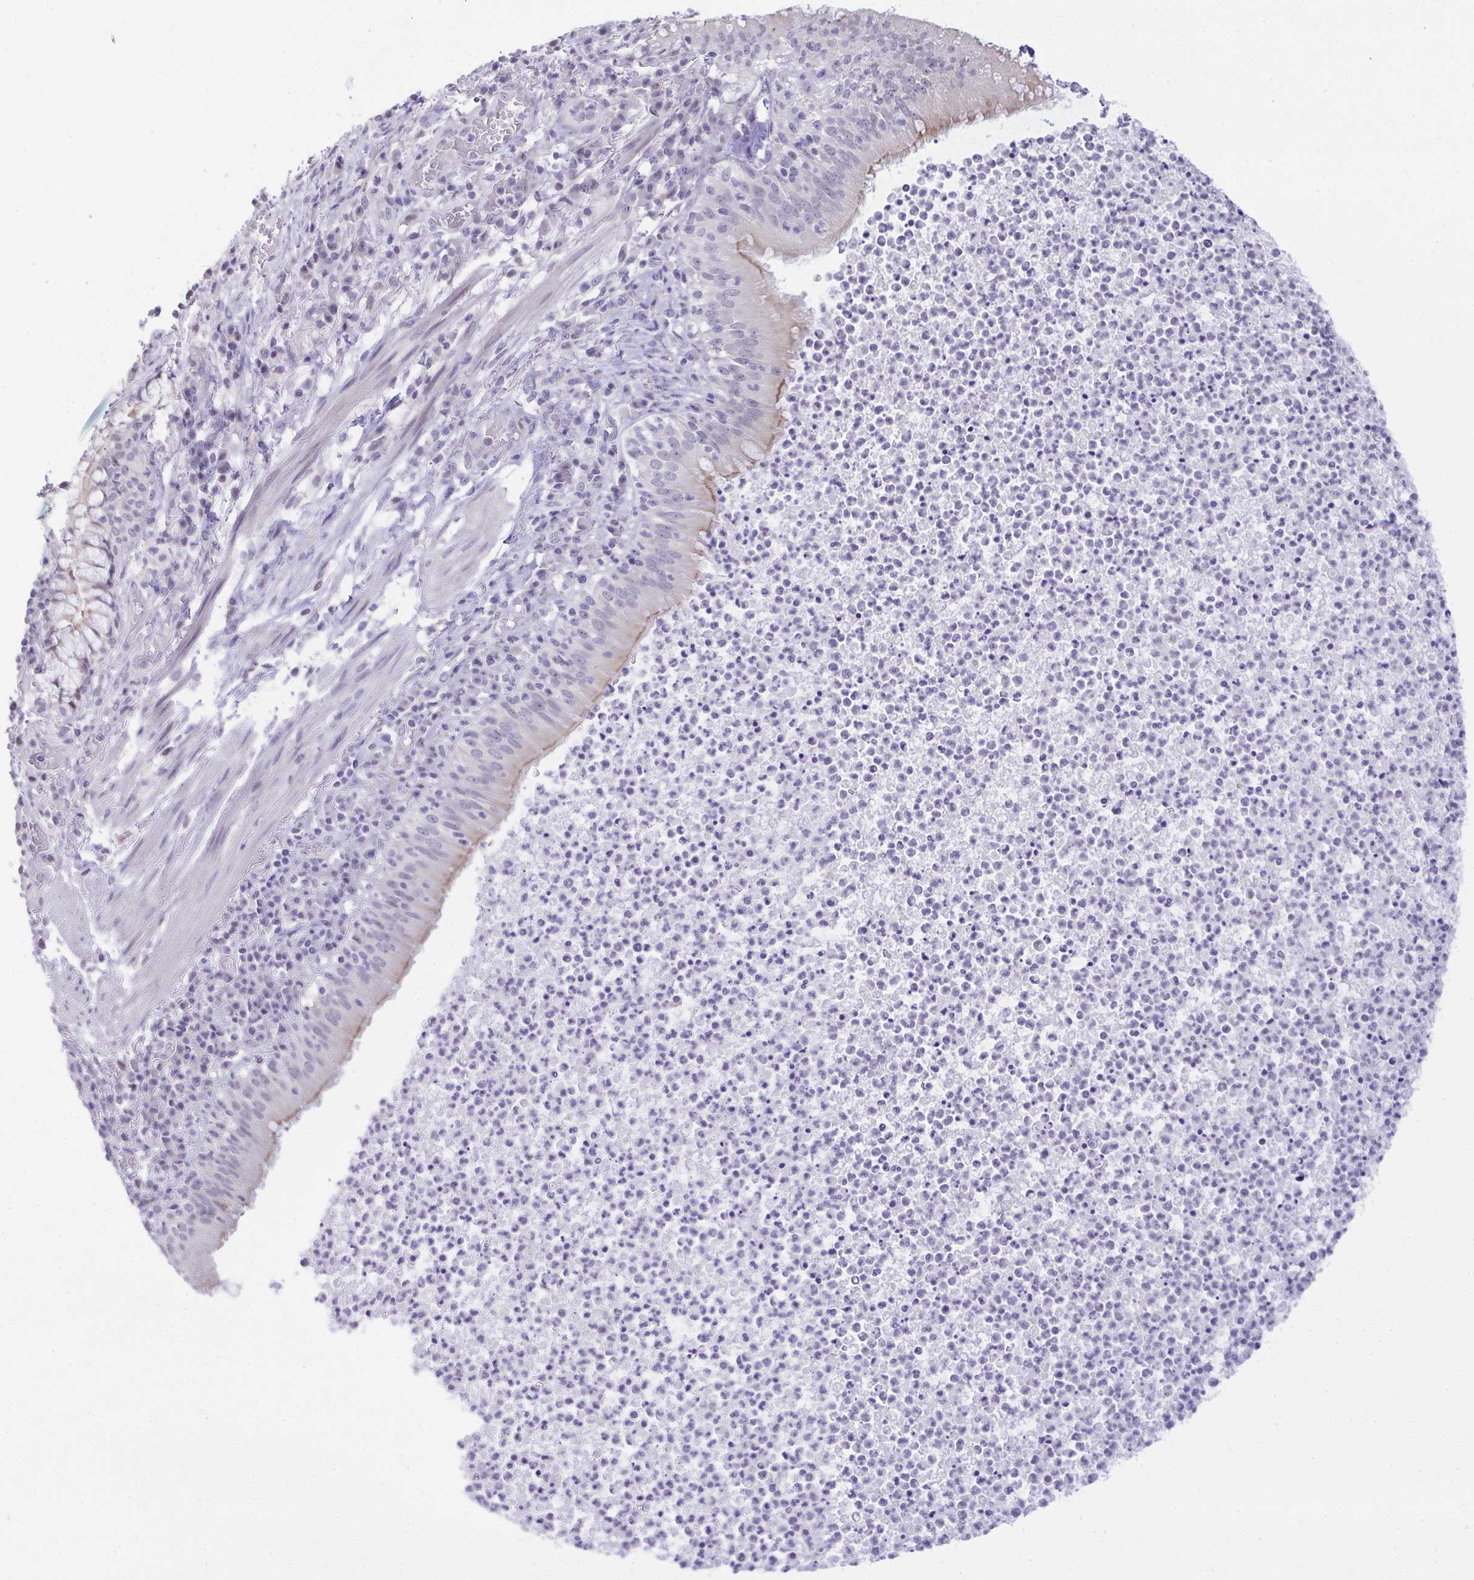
{"staining": {"intensity": "weak", "quantity": "<25%", "location": "cytoplasmic/membranous,nuclear"}, "tissue": "bronchus", "cell_type": "Respiratory epithelial cells", "image_type": "normal", "snomed": [{"axis": "morphology", "description": "Normal tissue, NOS"}, {"axis": "topography", "description": "Lymph node"}, {"axis": "topography", "description": "Bronchus"}], "caption": "High magnification brightfield microscopy of normal bronchus stained with DAB (brown) and counterstained with hematoxylin (blue): respiratory epithelial cells show no significant positivity. (DAB immunohistochemistry (IHC) visualized using brightfield microscopy, high magnification).", "gene": "EID3", "patient": {"sex": "male", "age": 56}}